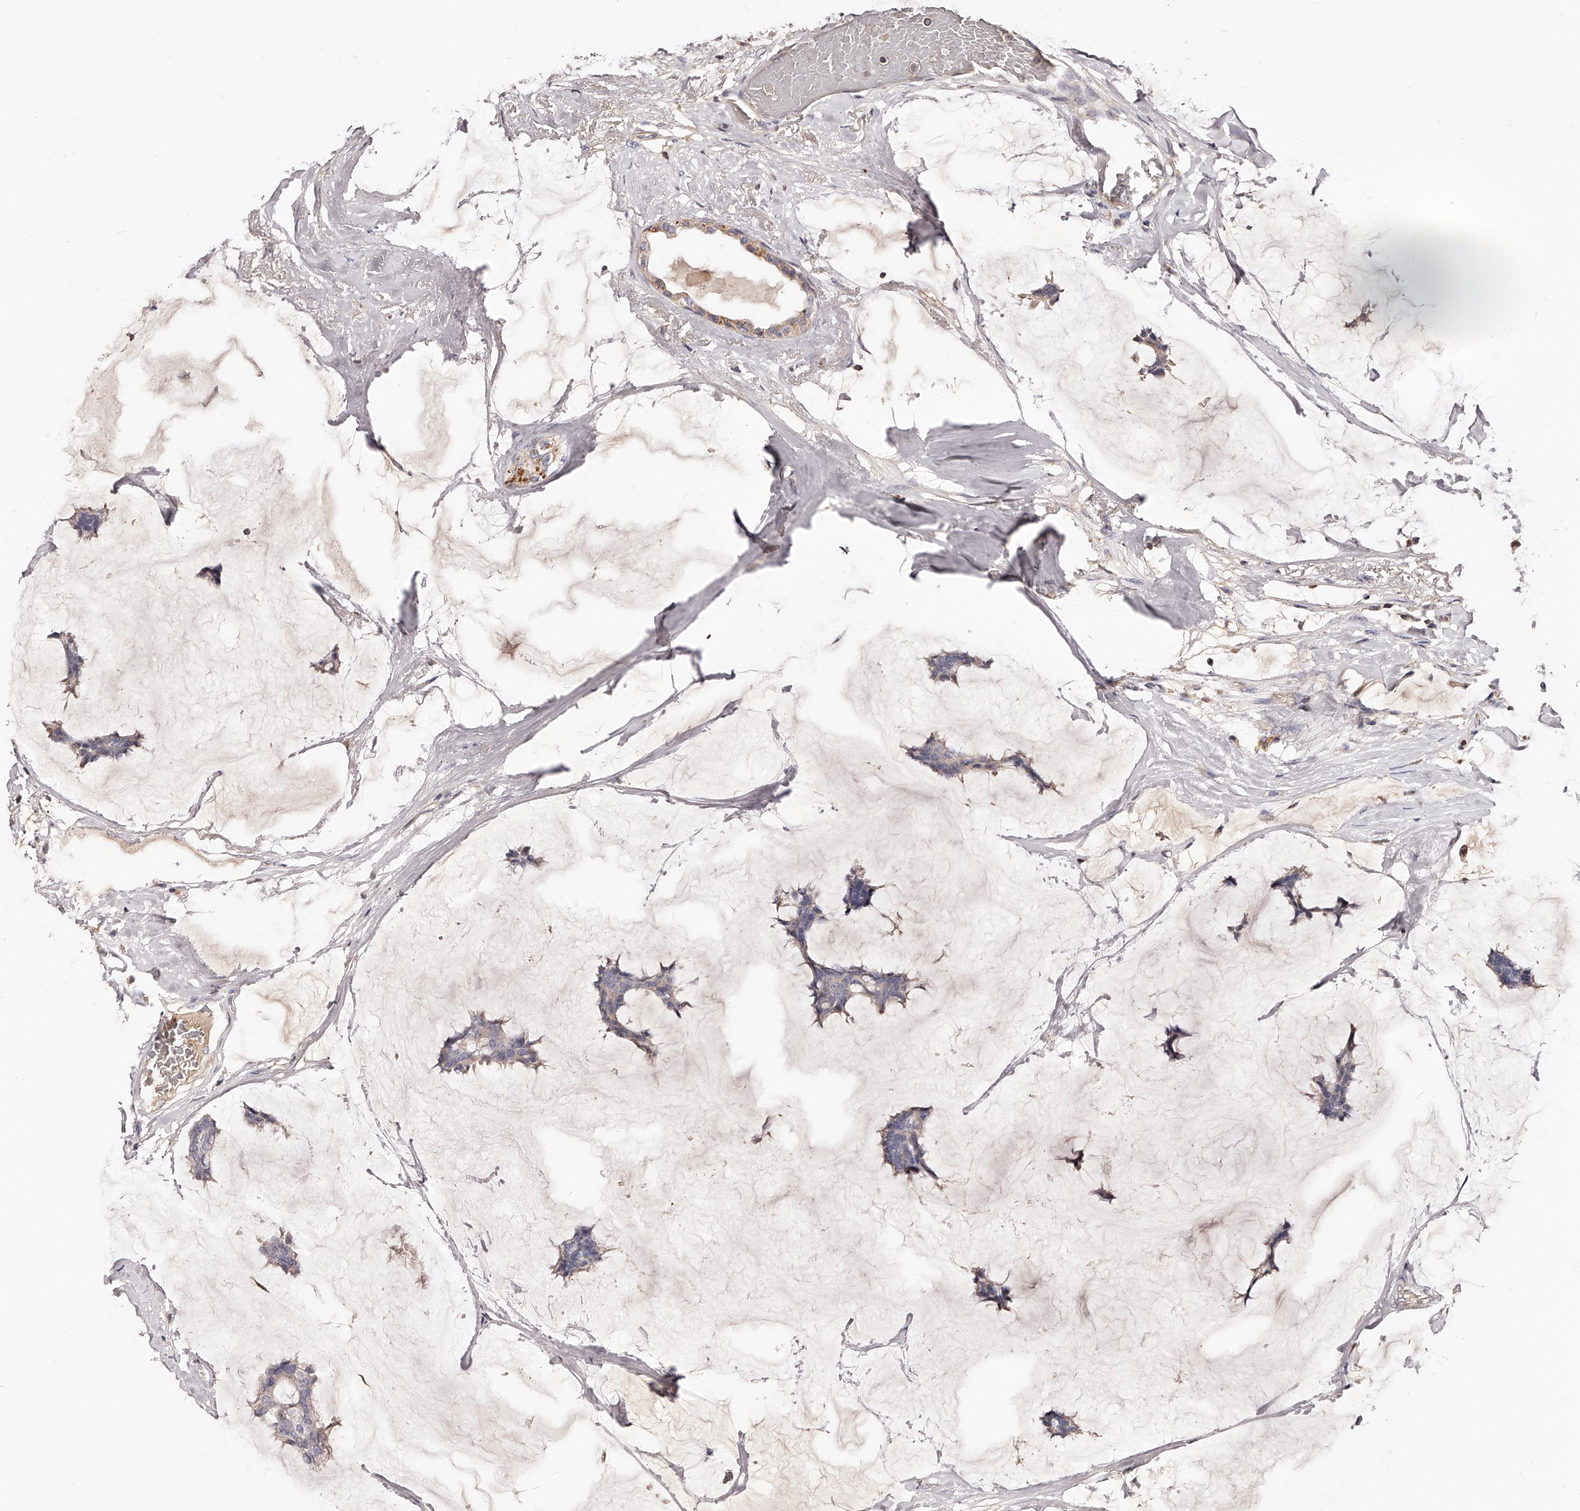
{"staining": {"intensity": "weak", "quantity": "<25%", "location": "cytoplasmic/membranous"}, "tissue": "breast cancer", "cell_type": "Tumor cells", "image_type": "cancer", "snomed": [{"axis": "morphology", "description": "Duct carcinoma"}, {"axis": "topography", "description": "Breast"}], "caption": "Tumor cells show no significant protein staining in breast cancer. (DAB (3,3'-diaminobenzidine) immunohistochemistry, high magnification).", "gene": "PHACTR1", "patient": {"sex": "female", "age": 93}}